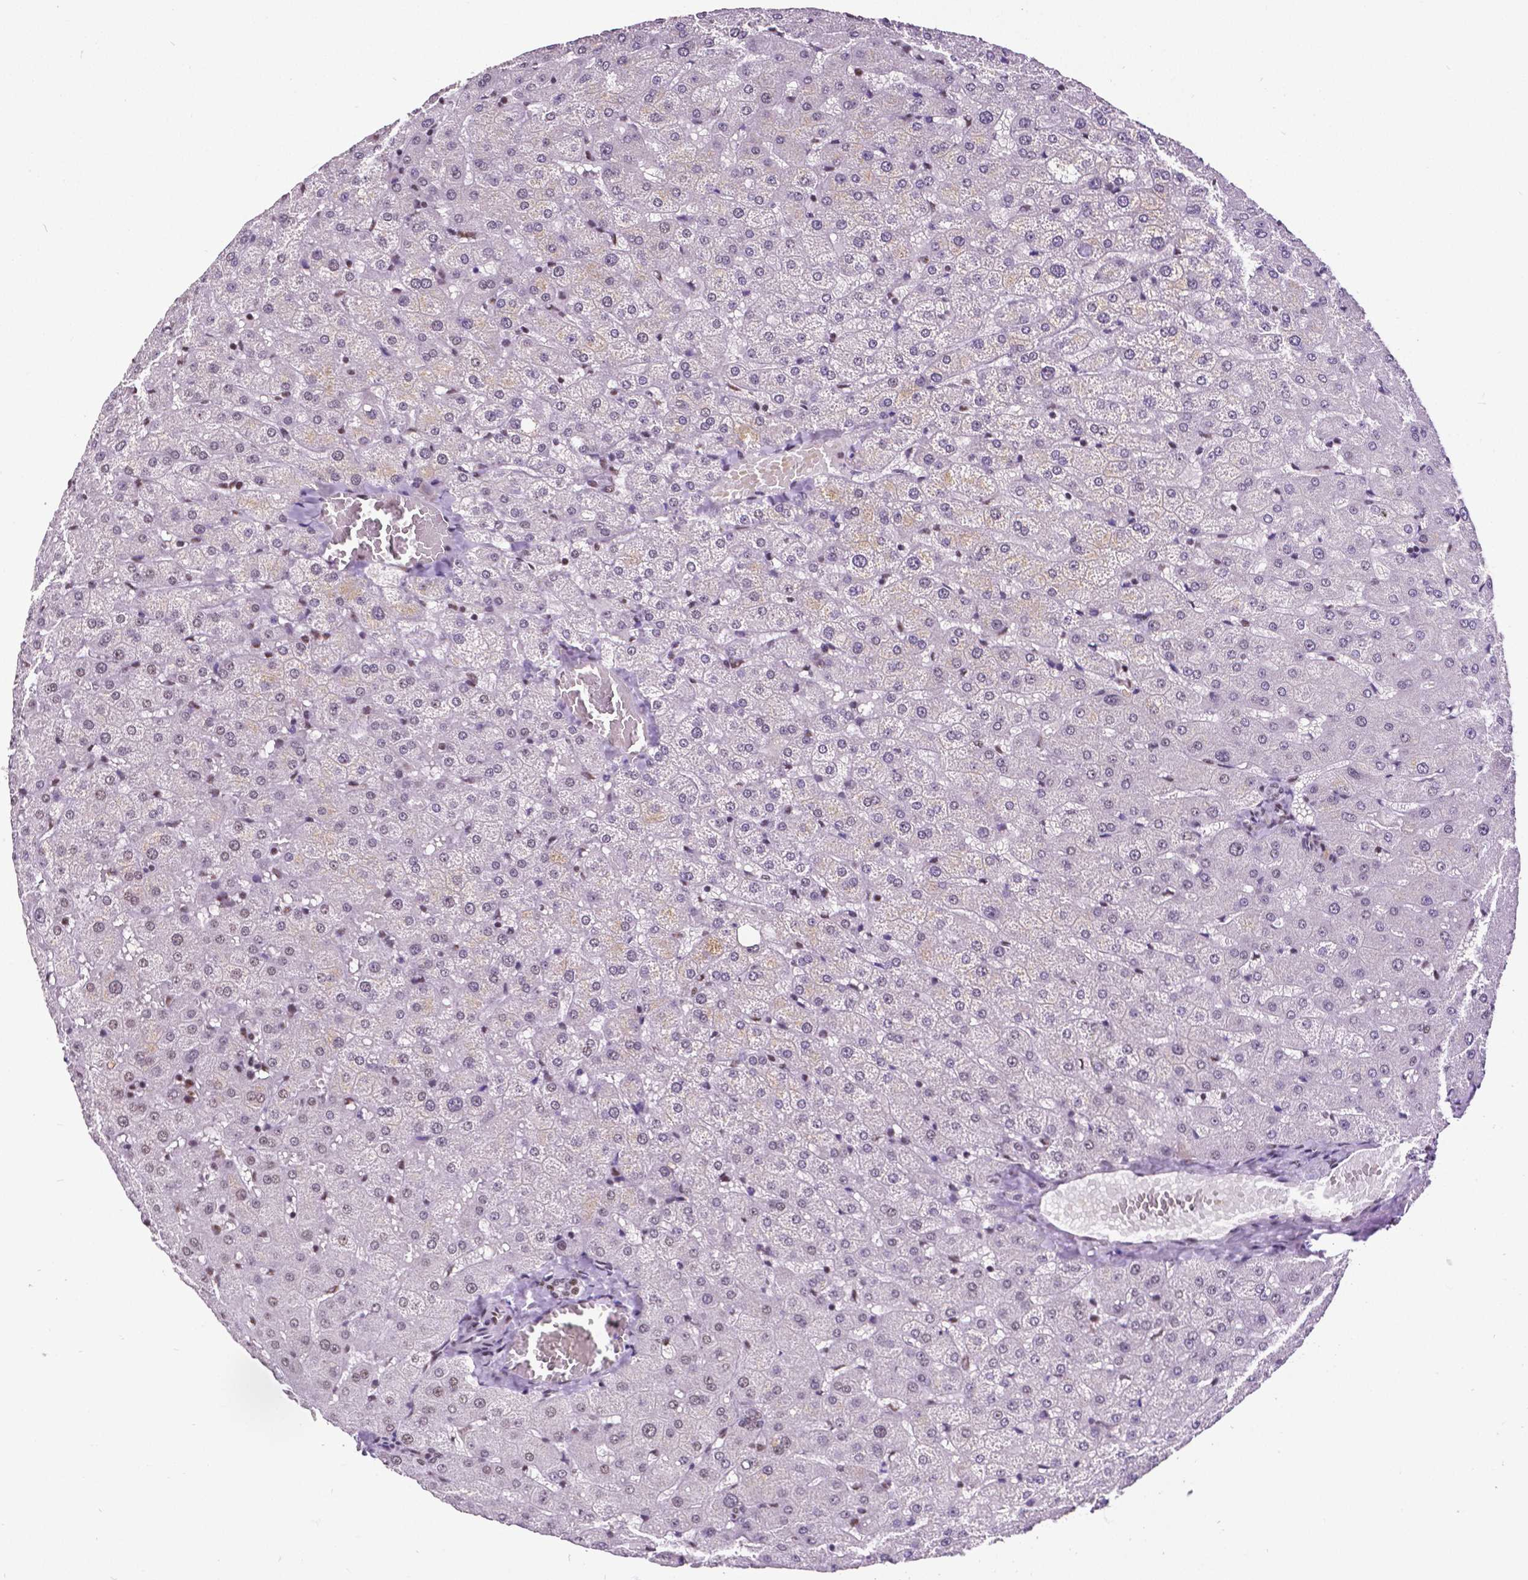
{"staining": {"intensity": "weak", "quantity": "<25%", "location": "nuclear"}, "tissue": "liver", "cell_type": "Cholangiocytes", "image_type": "normal", "snomed": [{"axis": "morphology", "description": "Normal tissue, NOS"}, {"axis": "topography", "description": "Liver"}], "caption": "Photomicrograph shows no protein positivity in cholangiocytes of normal liver.", "gene": "REST", "patient": {"sex": "female", "age": 50}}